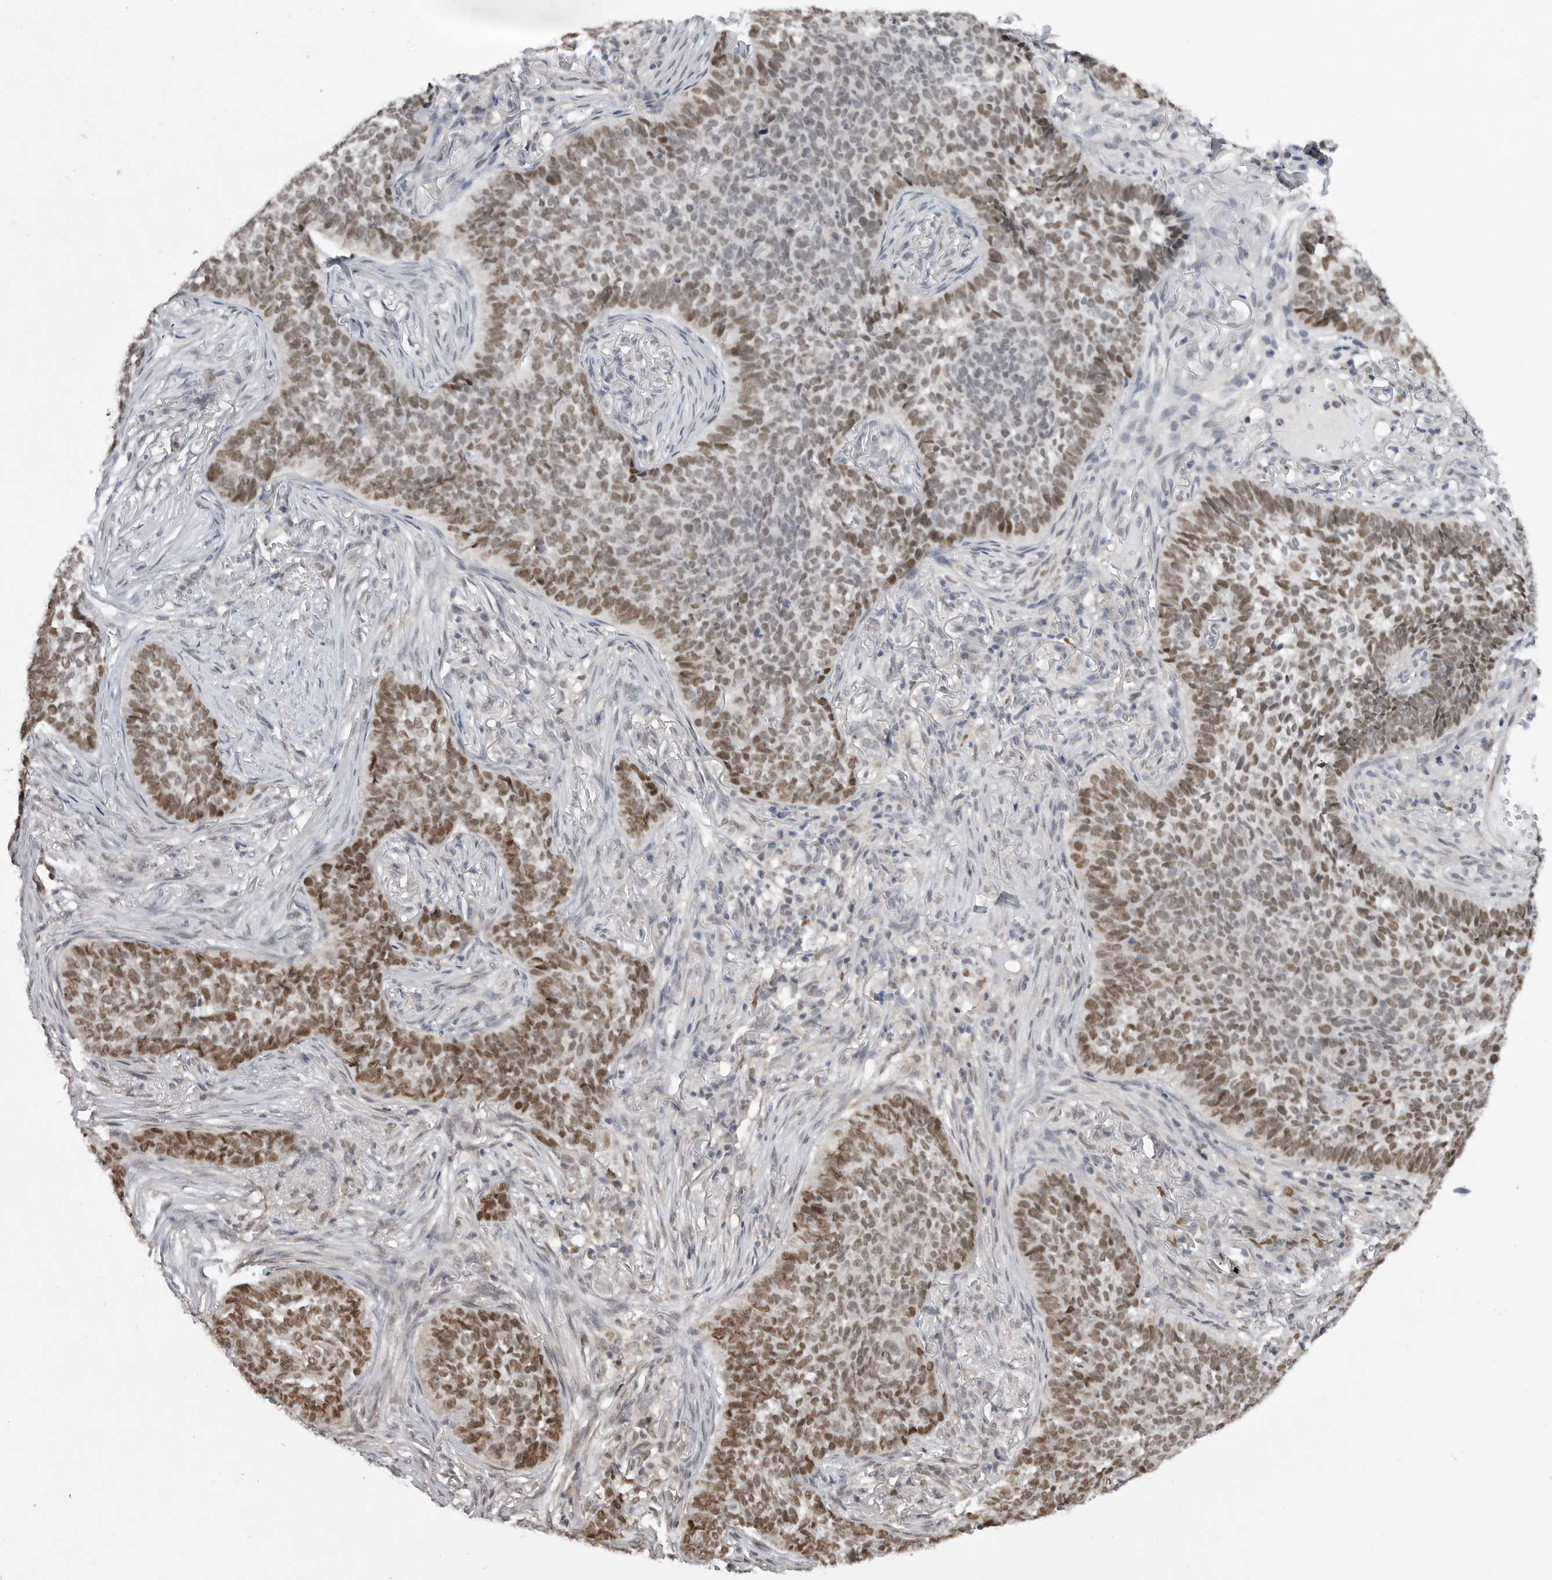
{"staining": {"intensity": "moderate", "quantity": "25%-75%", "location": "nuclear"}, "tissue": "skin cancer", "cell_type": "Tumor cells", "image_type": "cancer", "snomed": [{"axis": "morphology", "description": "Basal cell carcinoma"}, {"axis": "topography", "description": "Skin"}], "caption": "Immunohistochemistry micrograph of neoplastic tissue: skin basal cell carcinoma stained using IHC reveals medium levels of moderate protein expression localized specifically in the nuclear of tumor cells, appearing as a nuclear brown color.", "gene": "SMARCC1", "patient": {"sex": "male", "age": 85}}